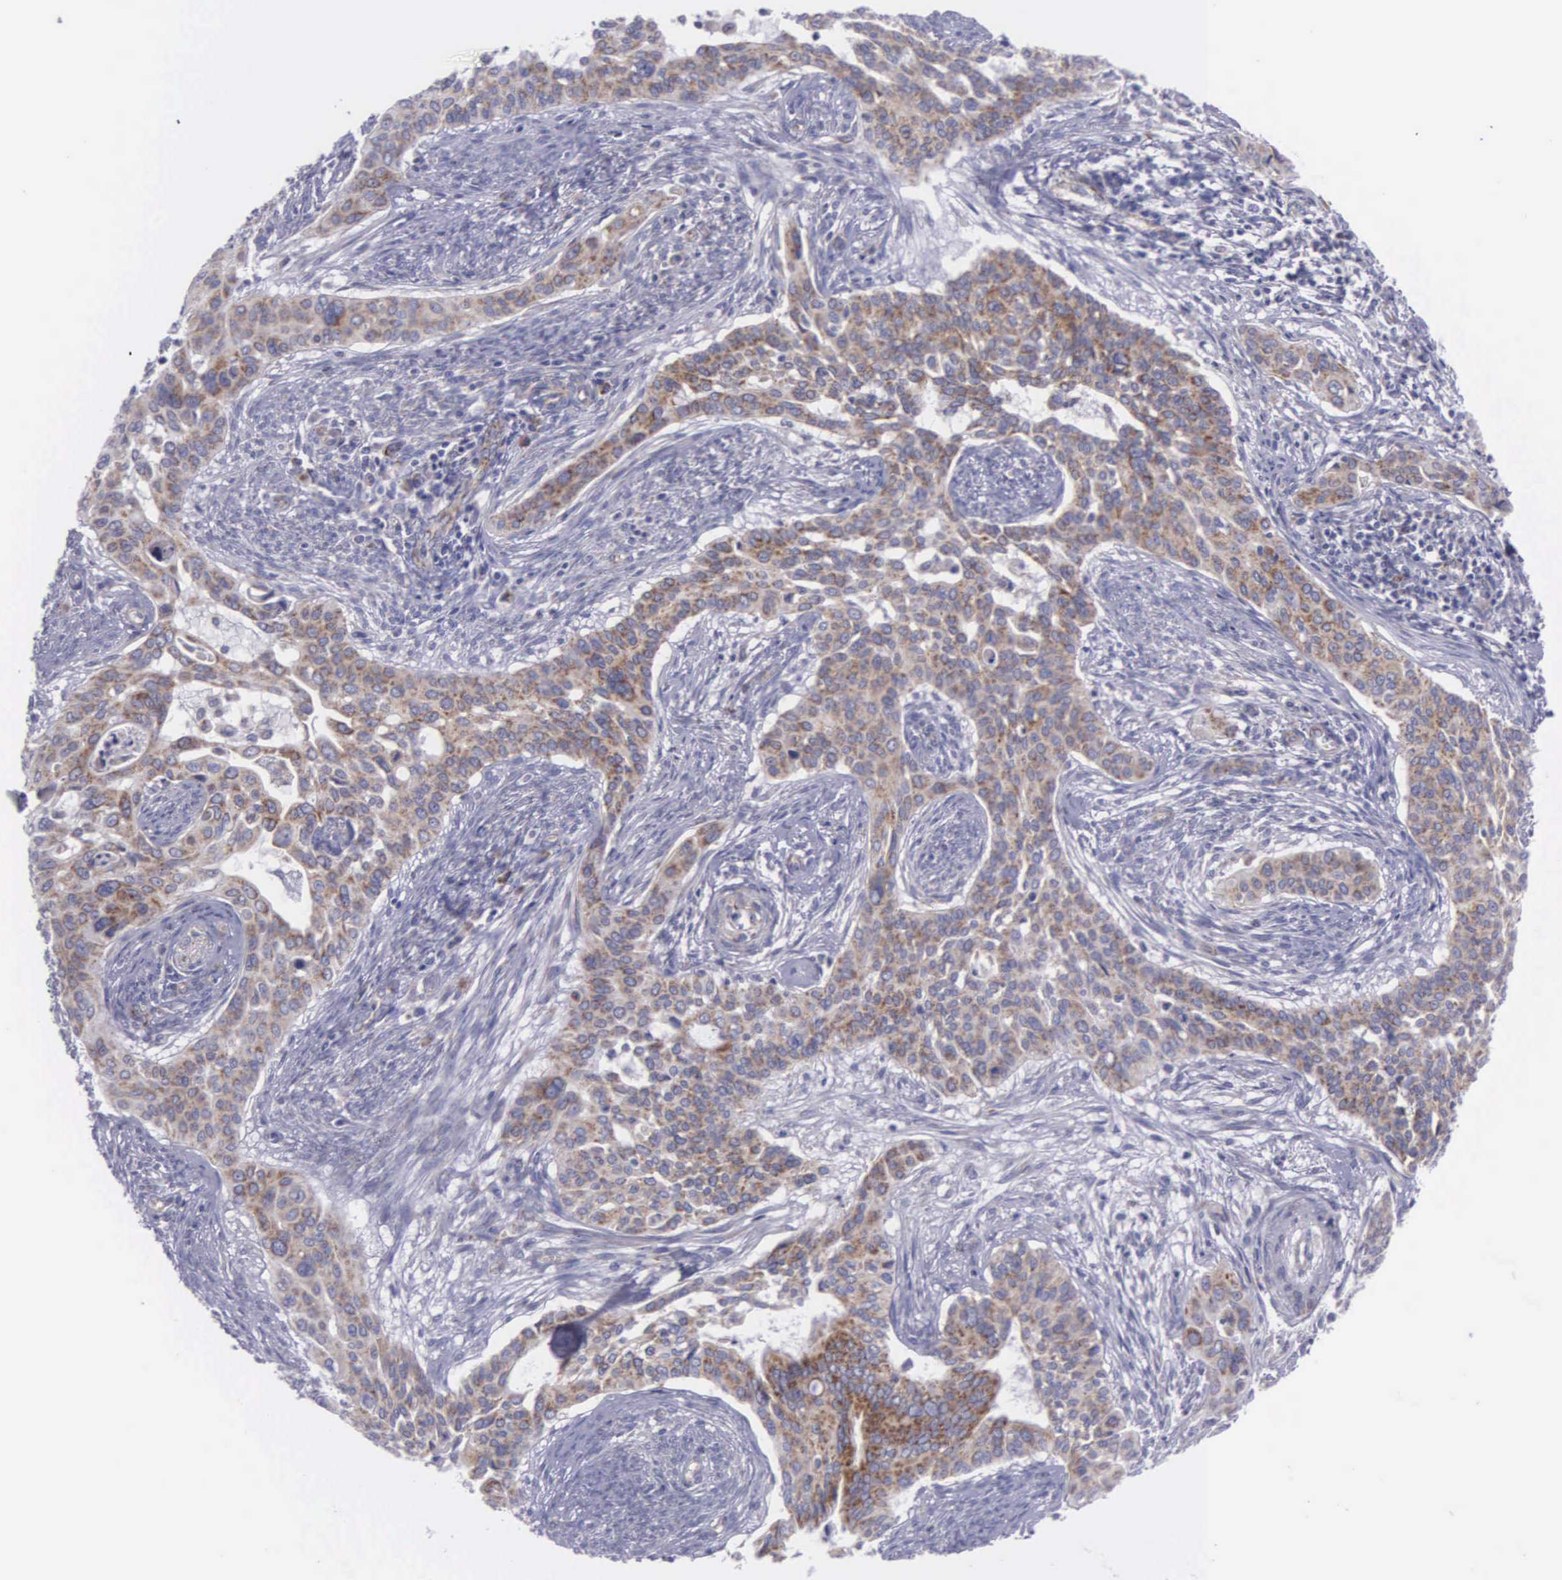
{"staining": {"intensity": "moderate", "quantity": "25%-75%", "location": "cytoplasmic/membranous"}, "tissue": "cervical cancer", "cell_type": "Tumor cells", "image_type": "cancer", "snomed": [{"axis": "morphology", "description": "Squamous cell carcinoma, NOS"}, {"axis": "topography", "description": "Cervix"}], "caption": "IHC photomicrograph of neoplastic tissue: cervical cancer stained using IHC displays medium levels of moderate protein expression localized specifically in the cytoplasmic/membranous of tumor cells, appearing as a cytoplasmic/membranous brown color.", "gene": "SYNJ2BP", "patient": {"sex": "female", "age": 34}}